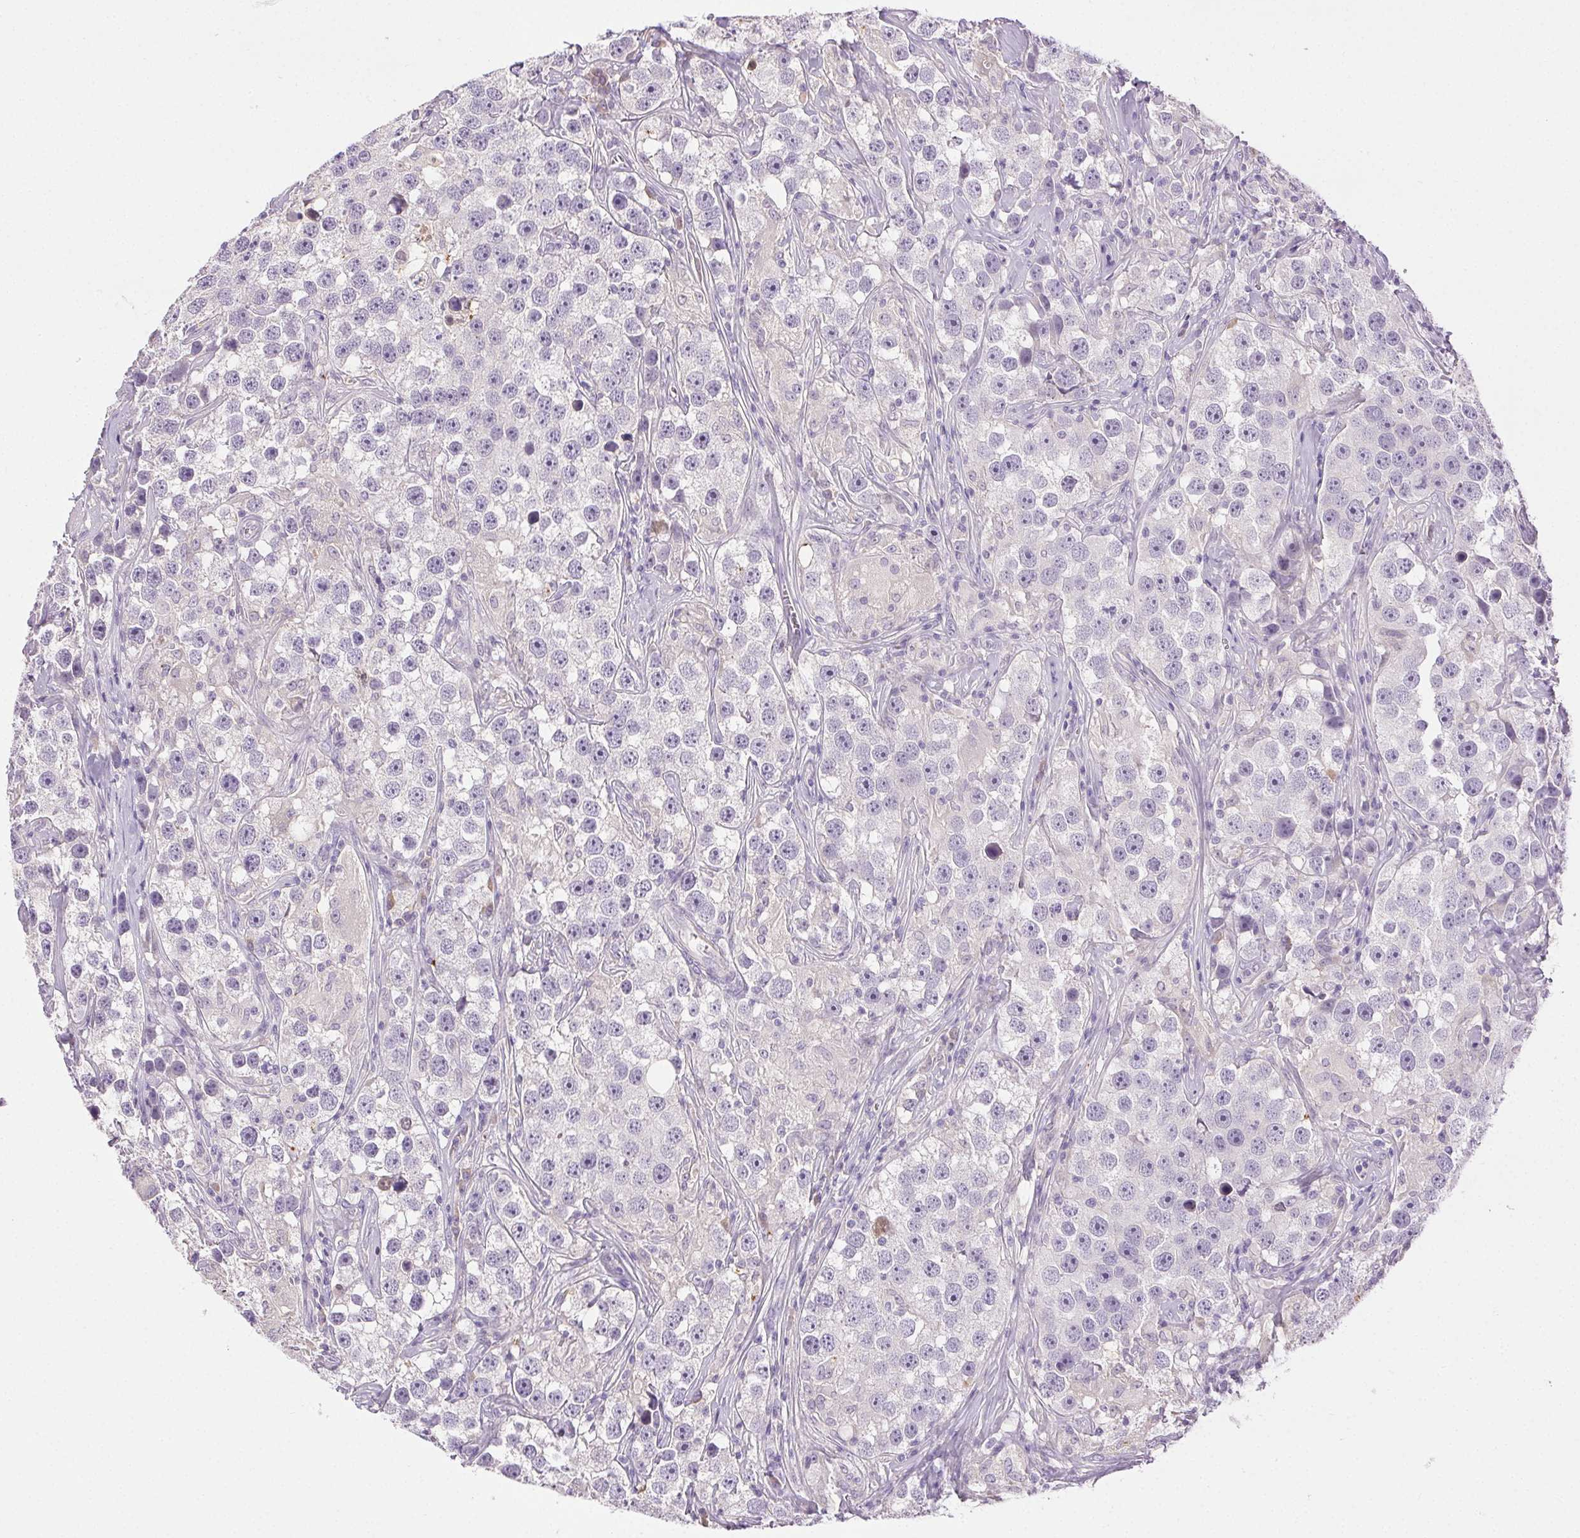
{"staining": {"intensity": "negative", "quantity": "none", "location": "none"}, "tissue": "testis cancer", "cell_type": "Tumor cells", "image_type": "cancer", "snomed": [{"axis": "morphology", "description": "Seminoma, NOS"}, {"axis": "topography", "description": "Testis"}], "caption": "DAB immunohistochemical staining of testis cancer displays no significant staining in tumor cells.", "gene": "BPIFB2", "patient": {"sex": "male", "age": 49}}